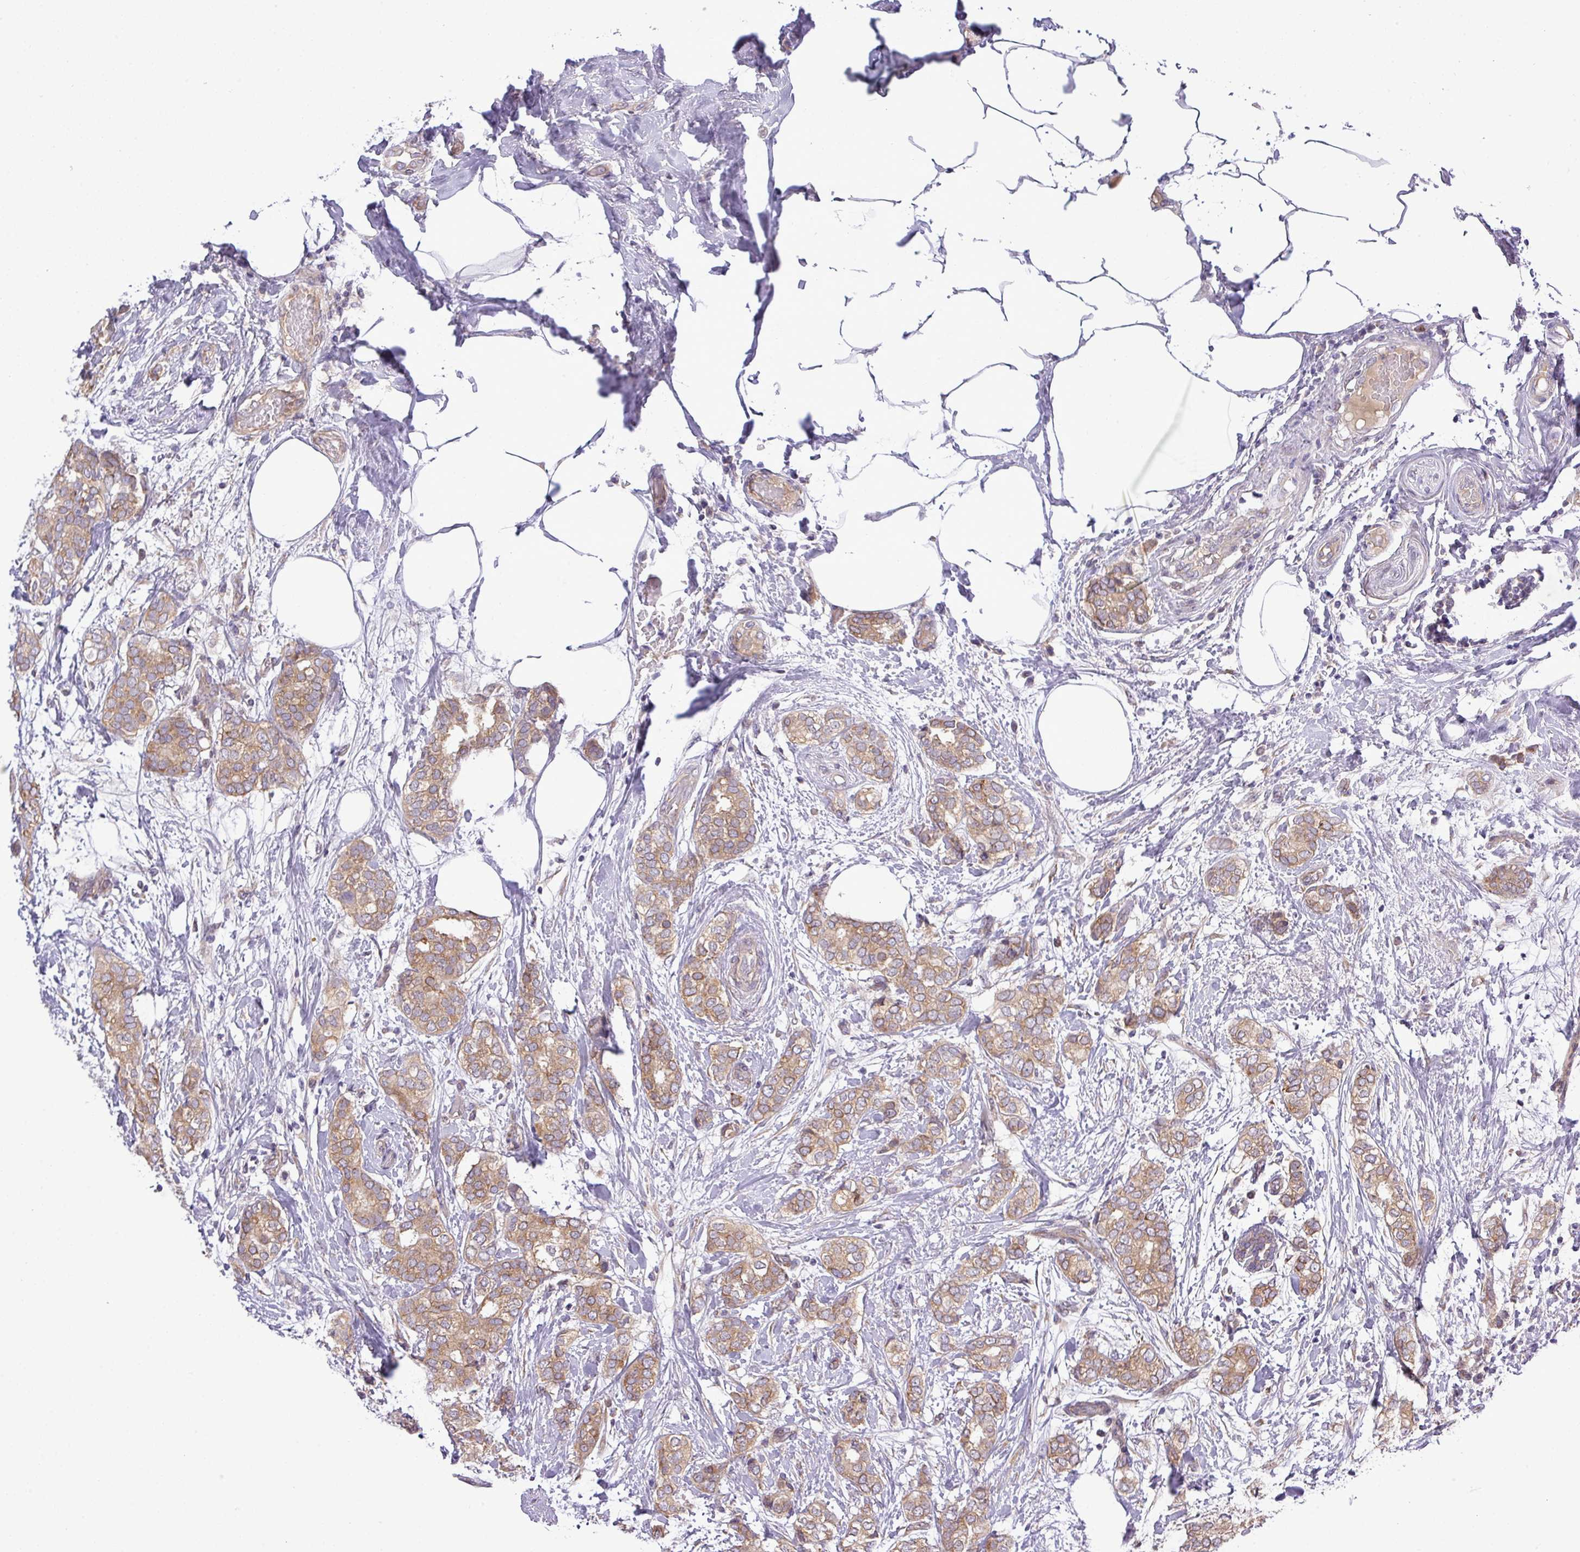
{"staining": {"intensity": "moderate", "quantity": ">75%", "location": "cytoplasmic/membranous"}, "tissue": "breast cancer", "cell_type": "Tumor cells", "image_type": "cancer", "snomed": [{"axis": "morphology", "description": "Duct carcinoma"}, {"axis": "topography", "description": "Breast"}], "caption": "A medium amount of moderate cytoplasmic/membranous positivity is present in approximately >75% of tumor cells in breast cancer (invasive ductal carcinoma) tissue.", "gene": "FAM222B", "patient": {"sex": "female", "age": 73}}